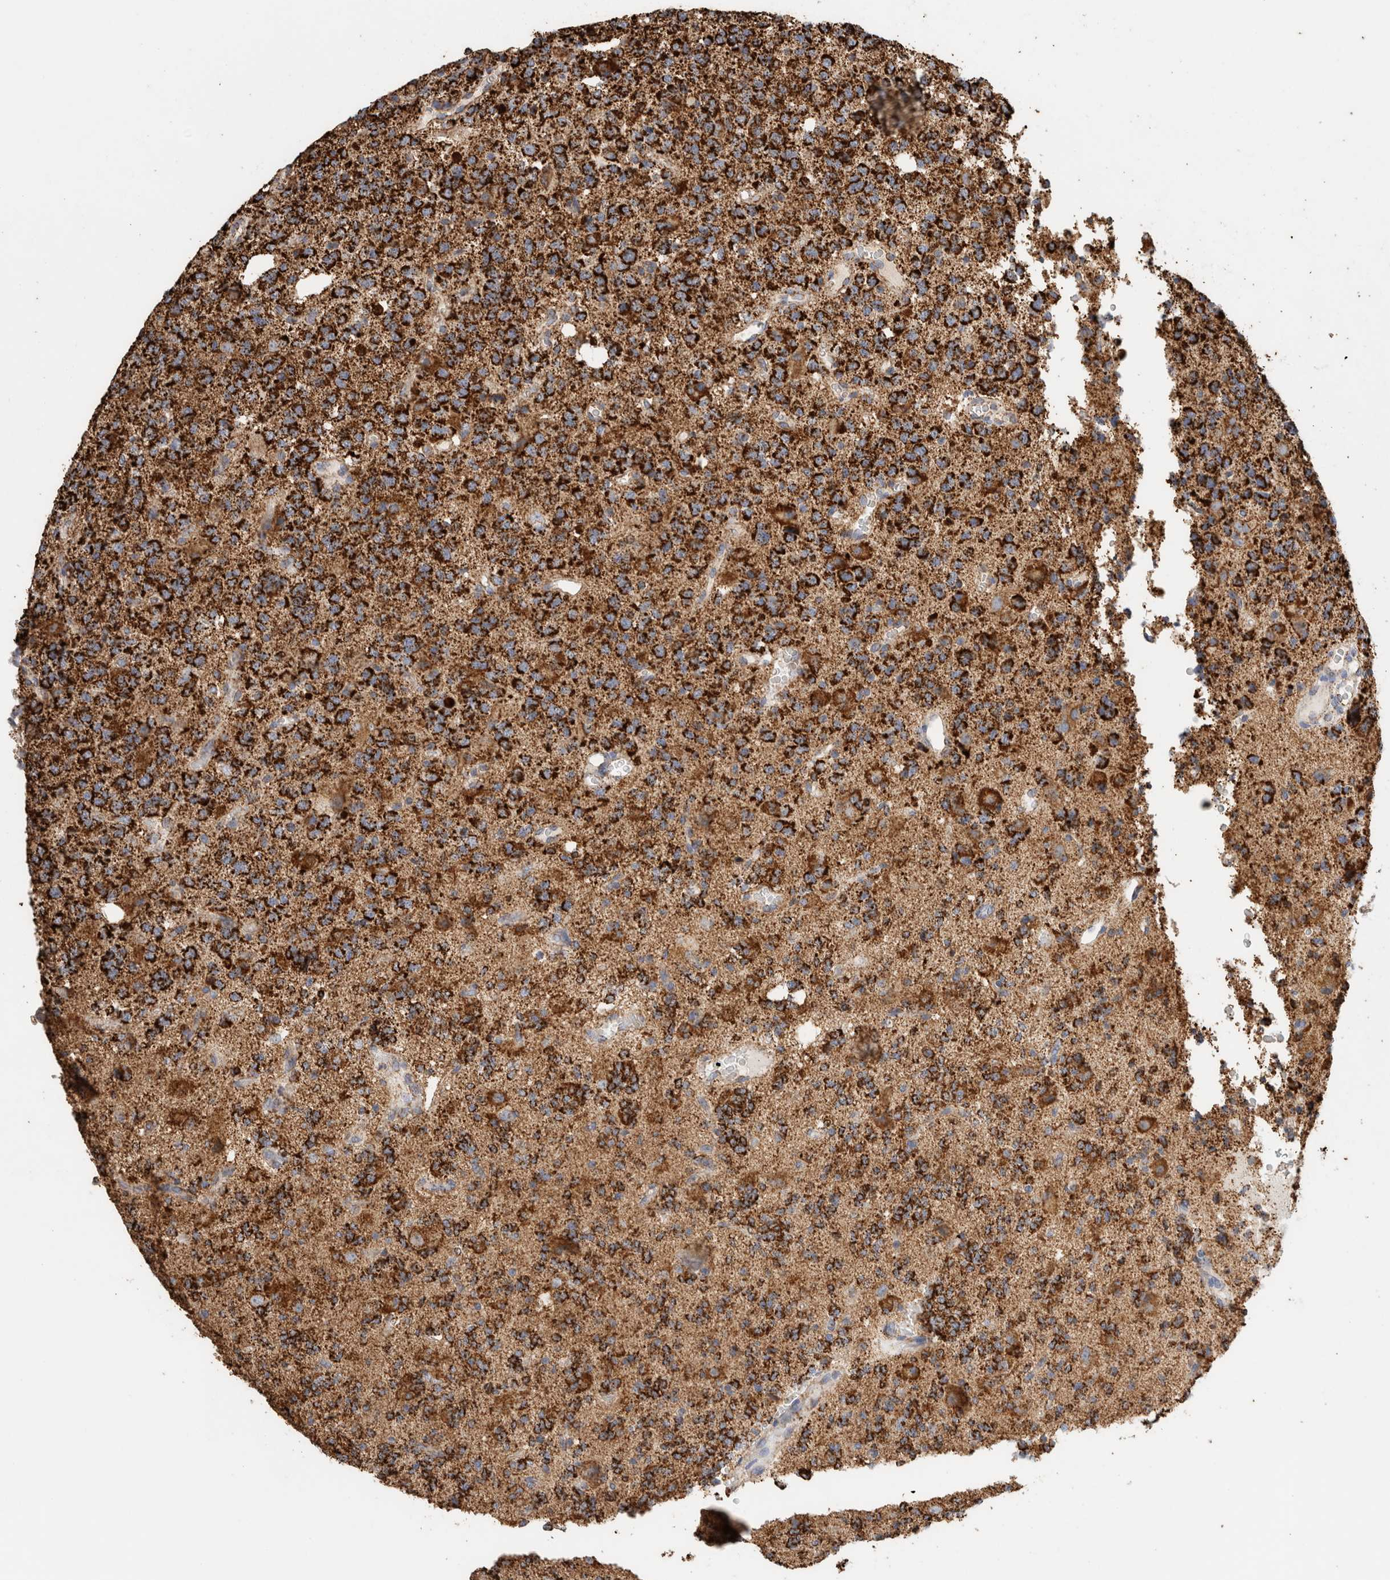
{"staining": {"intensity": "strong", "quantity": ">75%", "location": "cytoplasmic/membranous"}, "tissue": "glioma", "cell_type": "Tumor cells", "image_type": "cancer", "snomed": [{"axis": "morphology", "description": "Glioma, malignant, High grade"}, {"axis": "topography", "description": "Brain"}], "caption": "High-grade glioma (malignant) tissue shows strong cytoplasmic/membranous staining in approximately >75% of tumor cells", "gene": "C1QBP", "patient": {"sex": "female", "age": 62}}